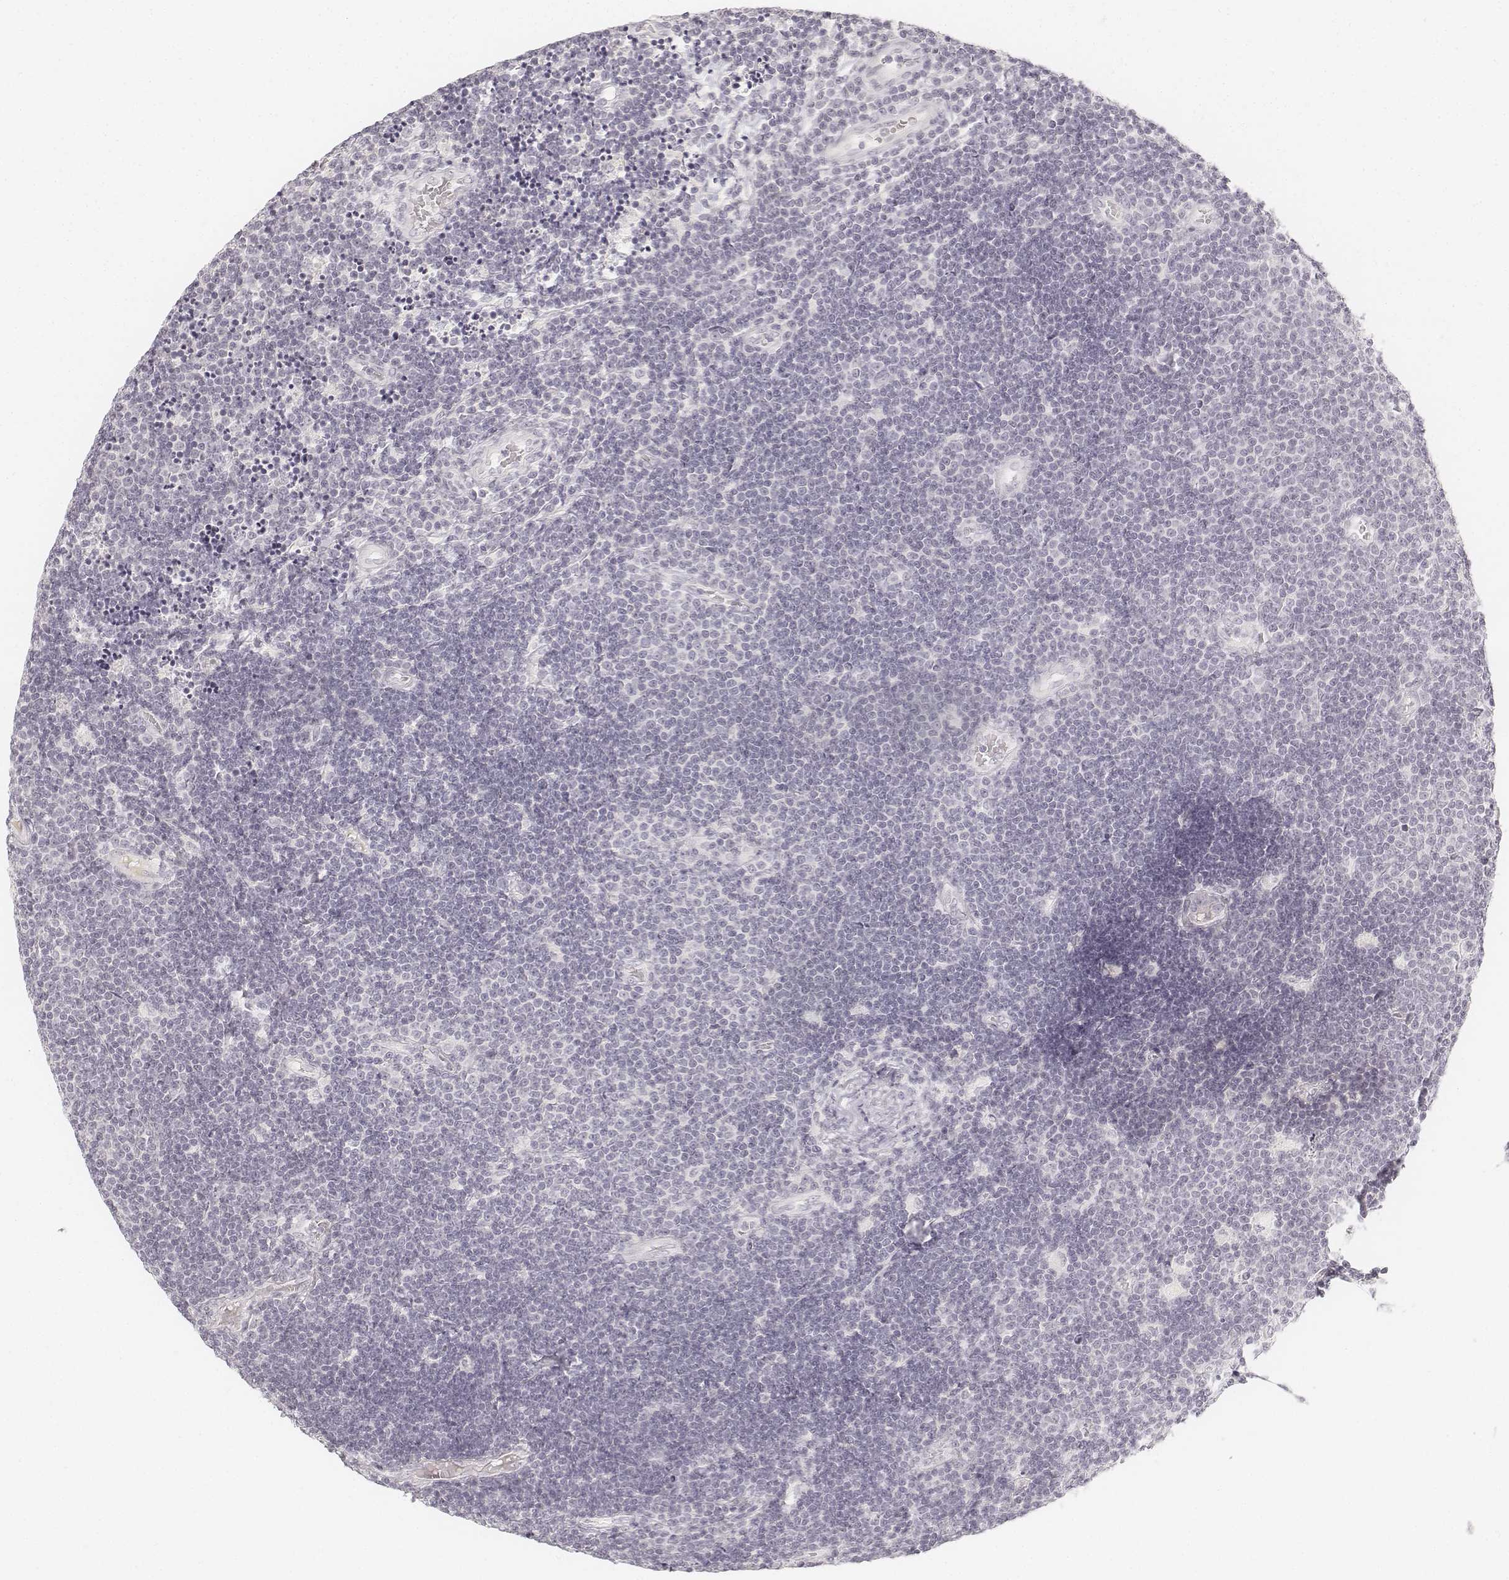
{"staining": {"intensity": "negative", "quantity": "none", "location": "none"}, "tissue": "lymphoma", "cell_type": "Tumor cells", "image_type": "cancer", "snomed": [{"axis": "morphology", "description": "Malignant lymphoma, non-Hodgkin's type, Low grade"}, {"axis": "topography", "description": "Brain"}], "caption": "IHC histopathology image of neoplastic tissue: lymphoma stained with DAB reveals no significant protein expression in tumor cells.", "gene": "DSG4", "patient": {"sex": "female", "age": 66}}